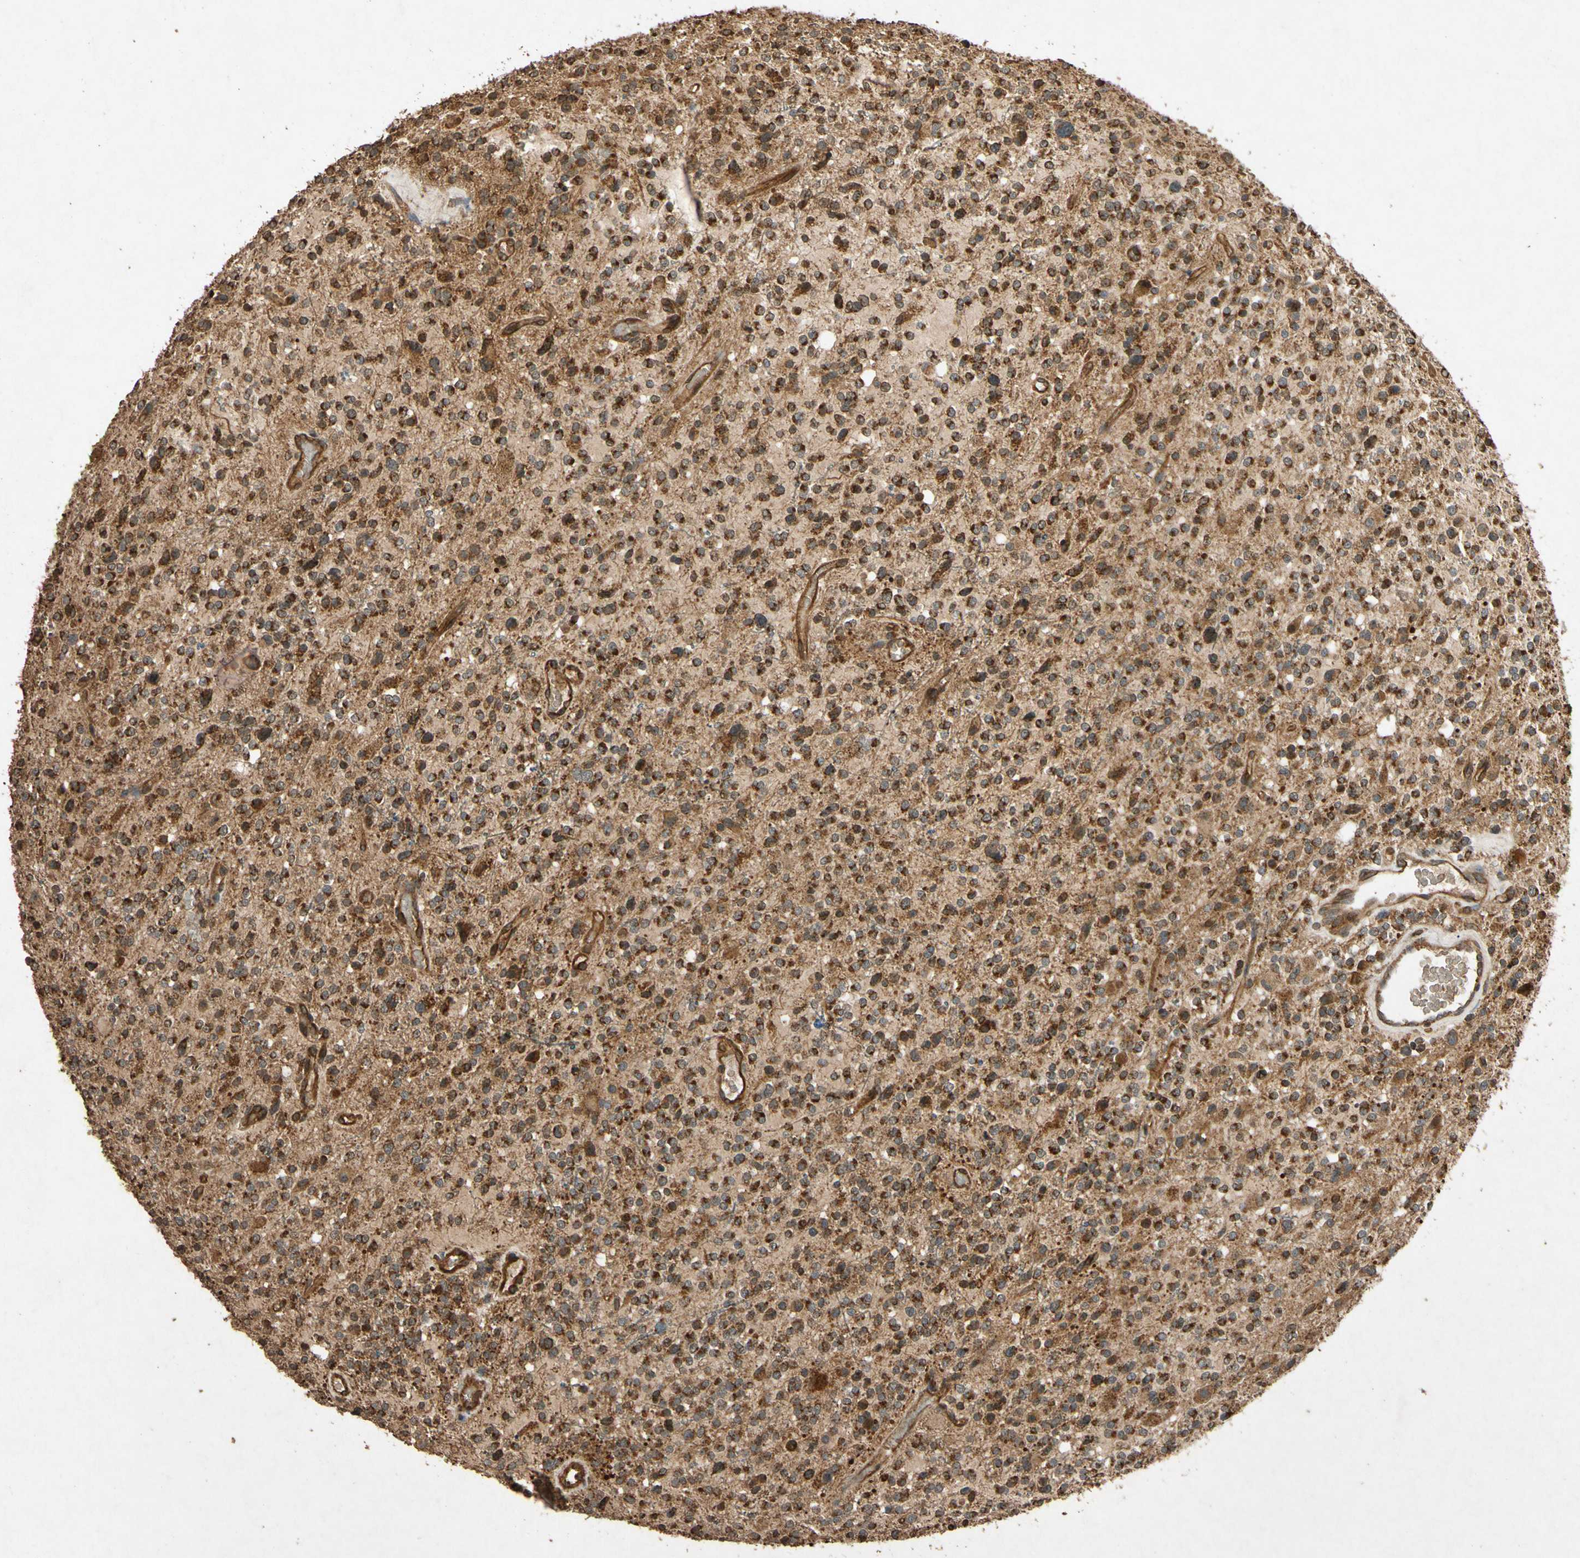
{"staining": {"intensity": "strong", "quantity": ">75%", "location": "cytoplasmic/membranous"}, "tissue": "glioma", "cell_type": "Tumor cells", "image_type": "cancer", "snomed": [{"axis": "morphology", "description": "Glioma, malignant, High grade"}, {"axis": "topography", "description": "Brain"}], "caption": "Glioma was stained to show a protein in brown. There is high levels of strong cytoplasmic/membranous expression in about >75% of tumor cells.", "gene": "TXN2", "patient": {"sex": "male", "age": 48}}